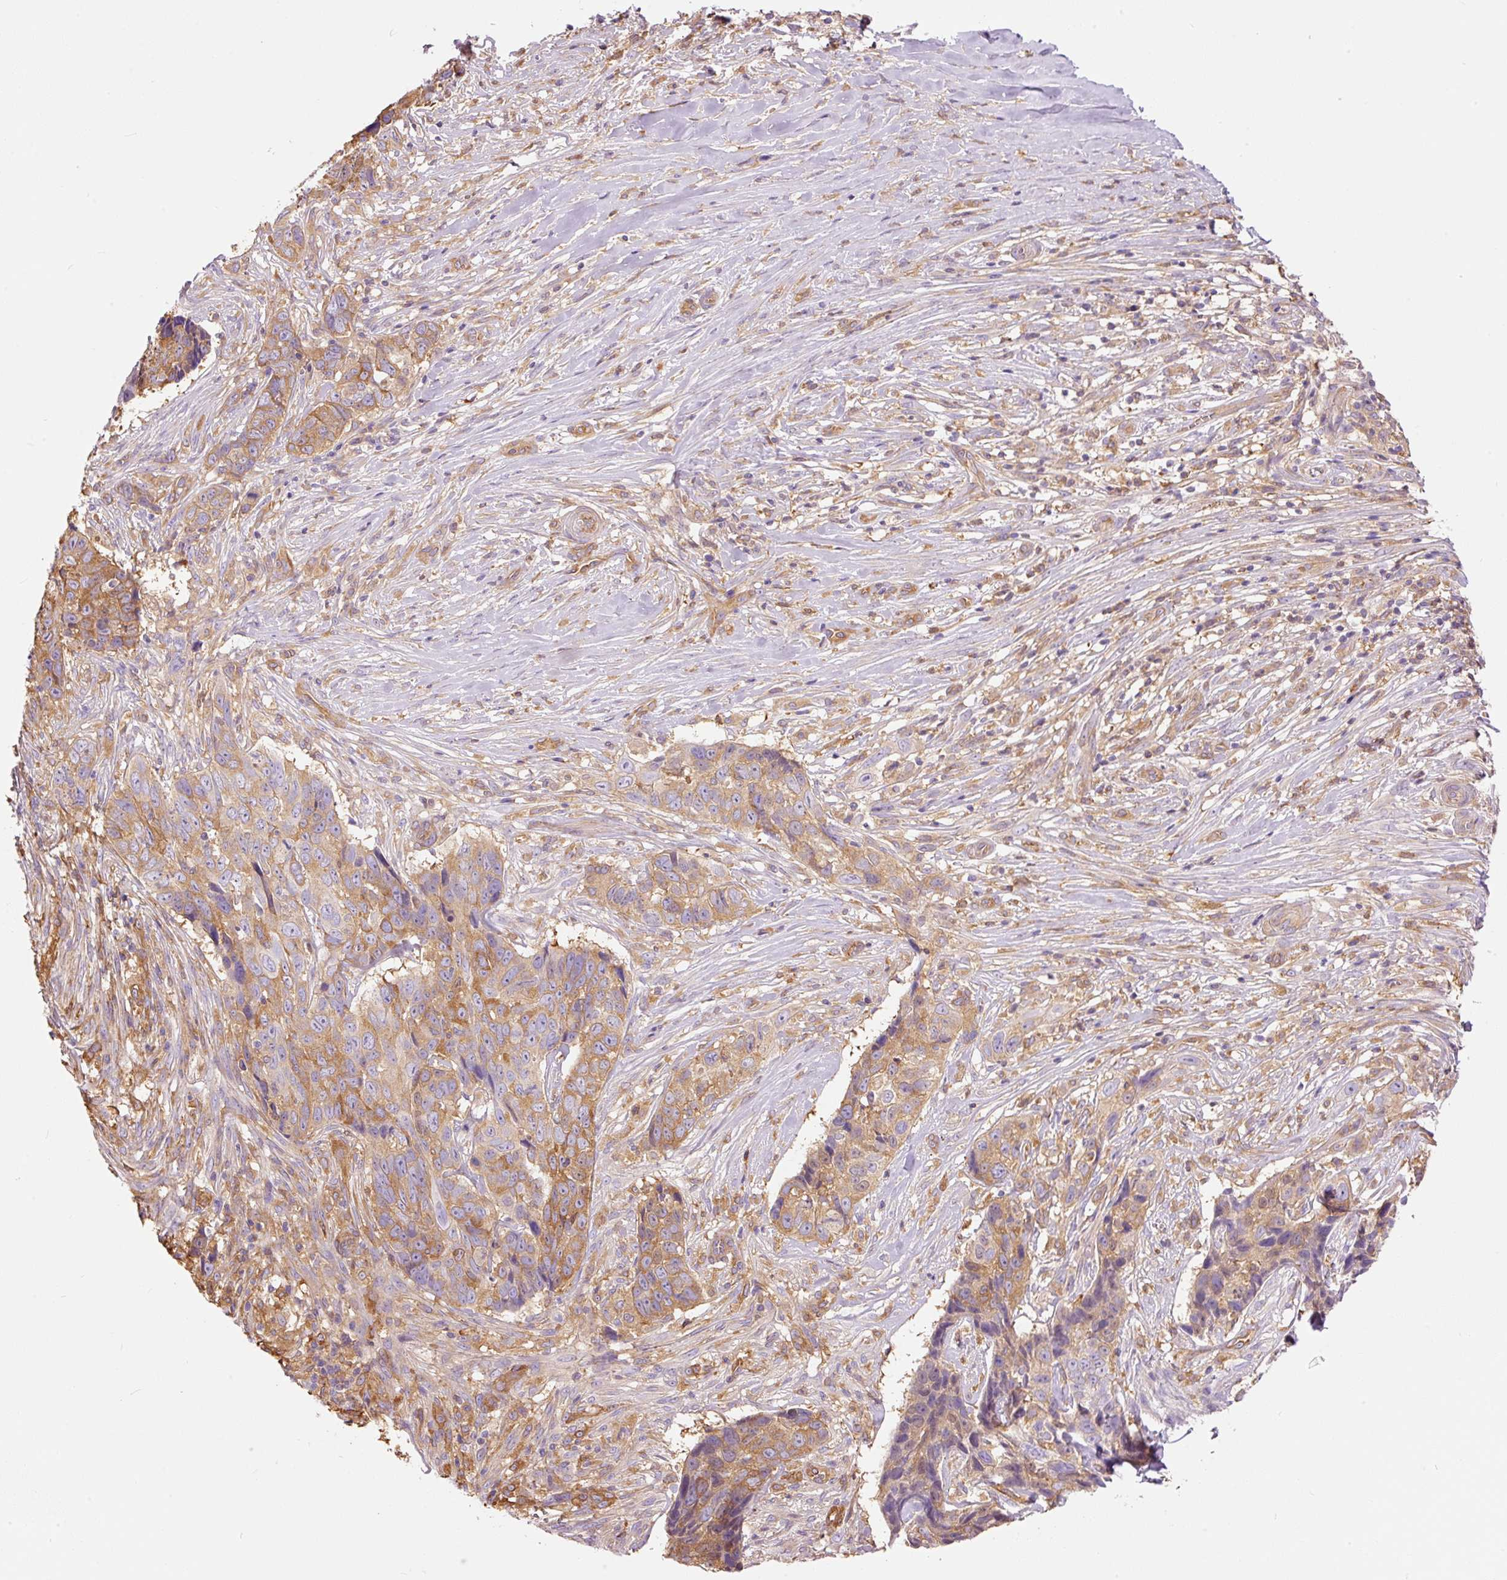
{"staining": {"intensity": "strong", "quantity": "25%-75%", "location": "cytoplasmic/membranous"}, "tissue": "skin cancer", "cell_type": "Tumor cells", "image_type": "cancer", "snomed": [{"axis": "morphology", "description": "Basal cell carcinoma"}, {"axis": "topography", "description": "Skin"}], "caption": "Protein expression analysis of skin cancer (basal cell carcinoma) displays strong cytoplasmic/membranous staining in approximately 25%-75% of tumor cells.", "gene": "IL10RB", "patient": {"sex": "female", "age": 82}}